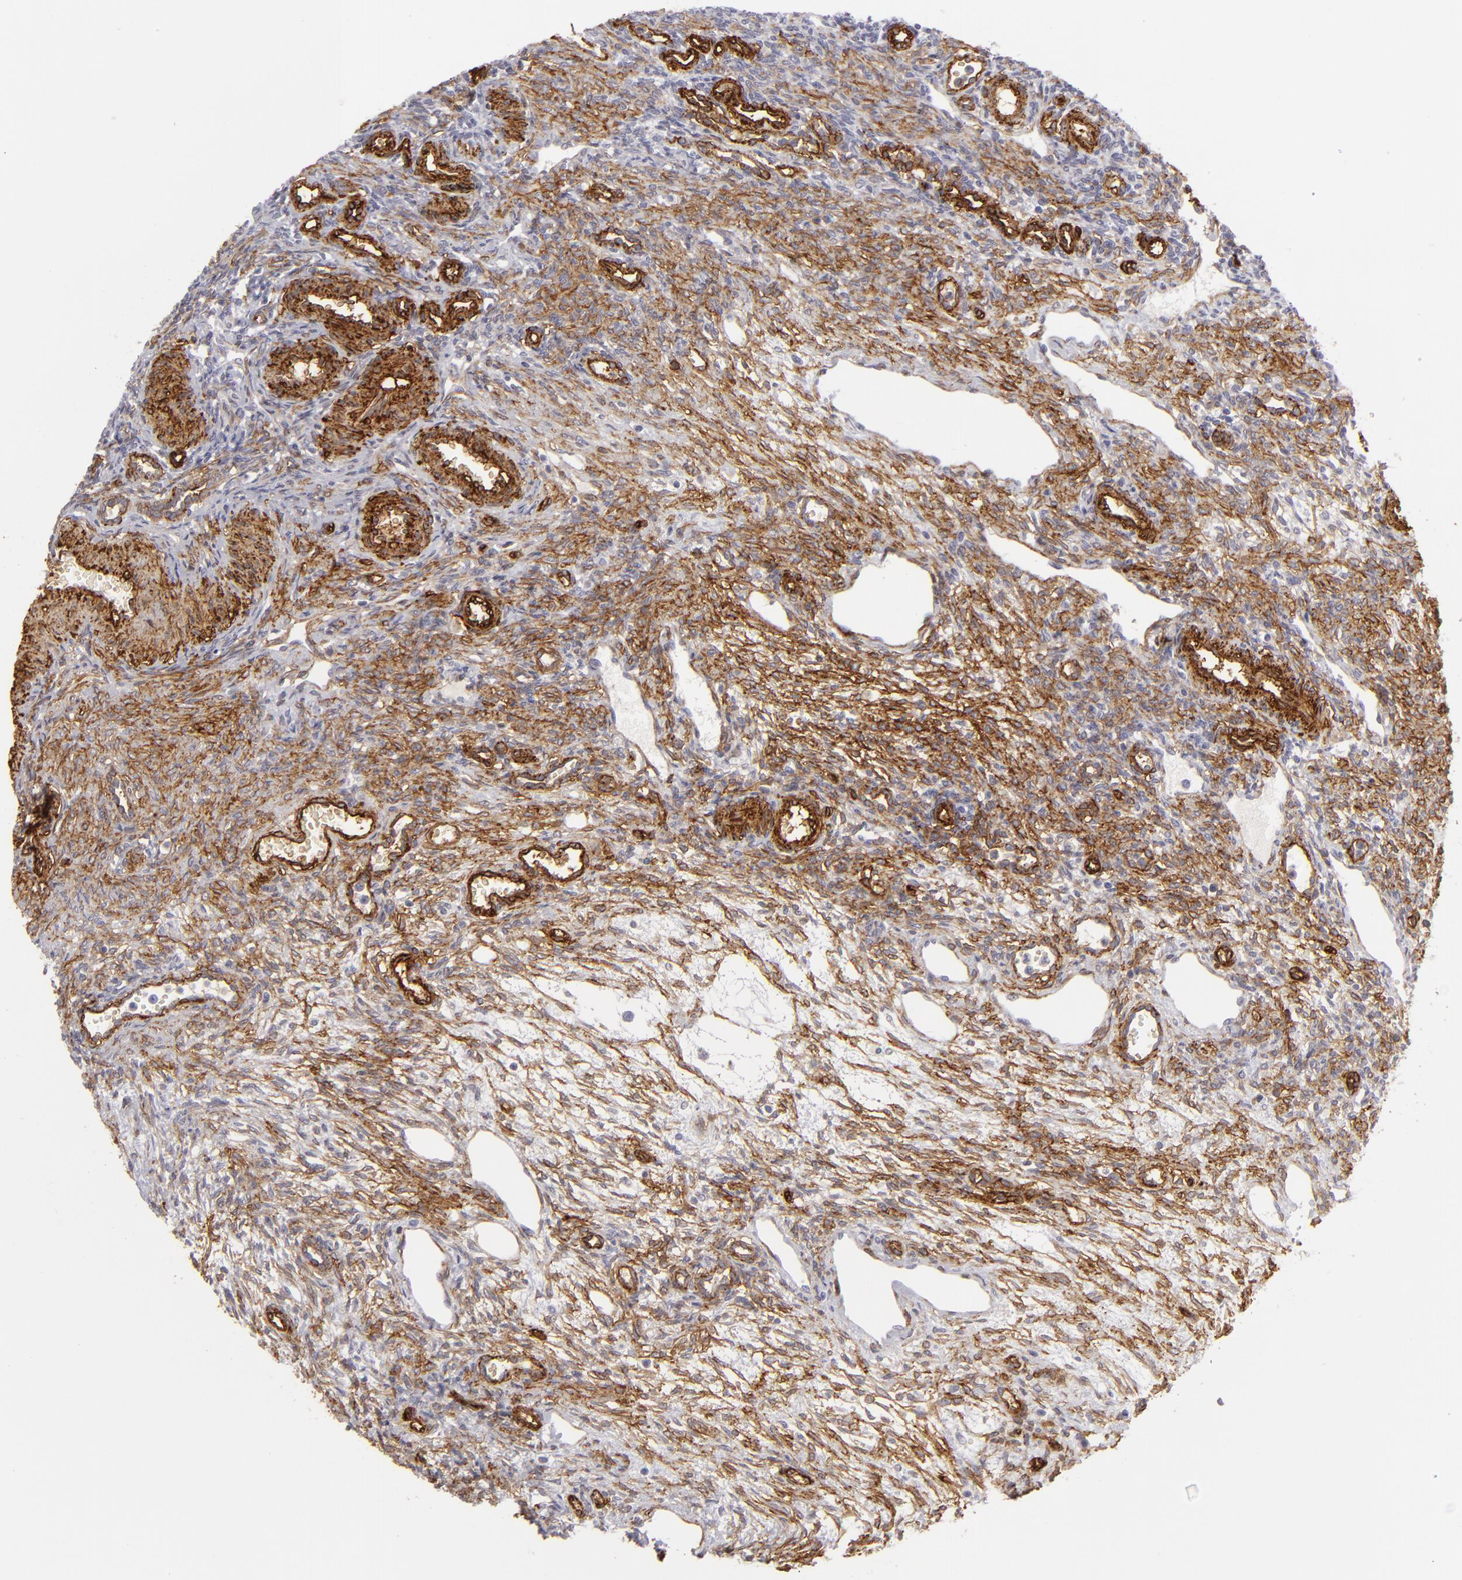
{"staining": {"intensity": "negative", "quantity": "none", "location": "none"}, "tissue": "ovary", "cell_type": "Ovarian stroma cells", "image_type": "normal", "snomed": [{"axis": "morphology", "description": "Normal tissue, NOS"}, {"axis": "topography", "description": "Ovary"}], "caption": "A high-resolution image shows immunohistochemistry (IHC) staining of unremarkable ovary, which shows no significant staining in ovarian stroma cells.", "gene": "MCAM", "patient": {"sex": "female", "age": 33}}